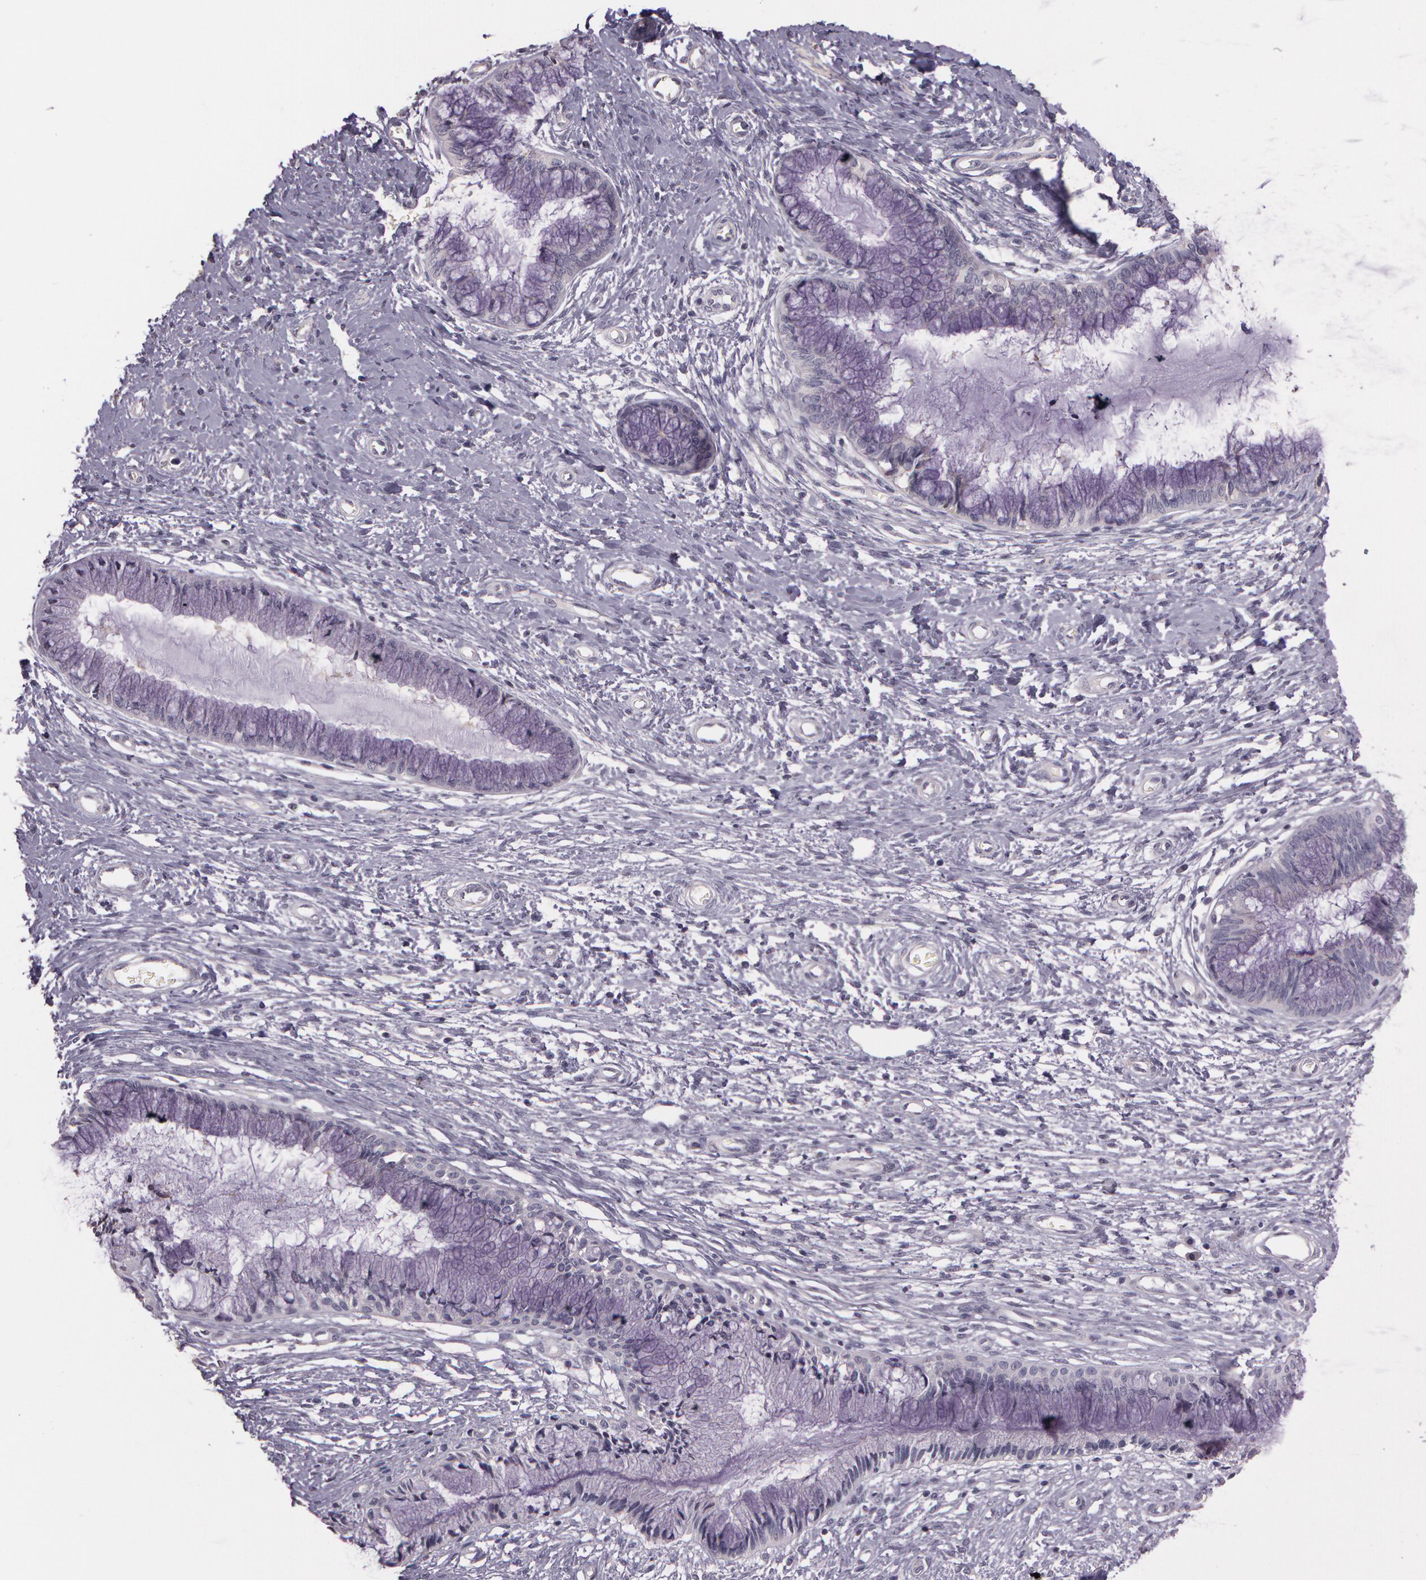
{"staining": {"intensity": "negative", "quantity": "none", "location": "none"}, "tissue": "cervix", "cell_type": "Glandular cells", "image_type": "normal", "snomed": [{"axis": "morphology", "description": "Normal tissue, NOS"}, {"axis": "topography", "description": "Cervix"}], "caption": "A histopathology image of cervix stained for a protein exhibits no brown staining in glandular cells. The staining was performed using DAB (3,3'-diaminobenzidine) to visualize the protein expression in brown, while the nuclei were stained in blue with hematoxylin (Magnification: 20x).", "gene": "G2E3", "patient": {"sex": "female", "age": 27}}